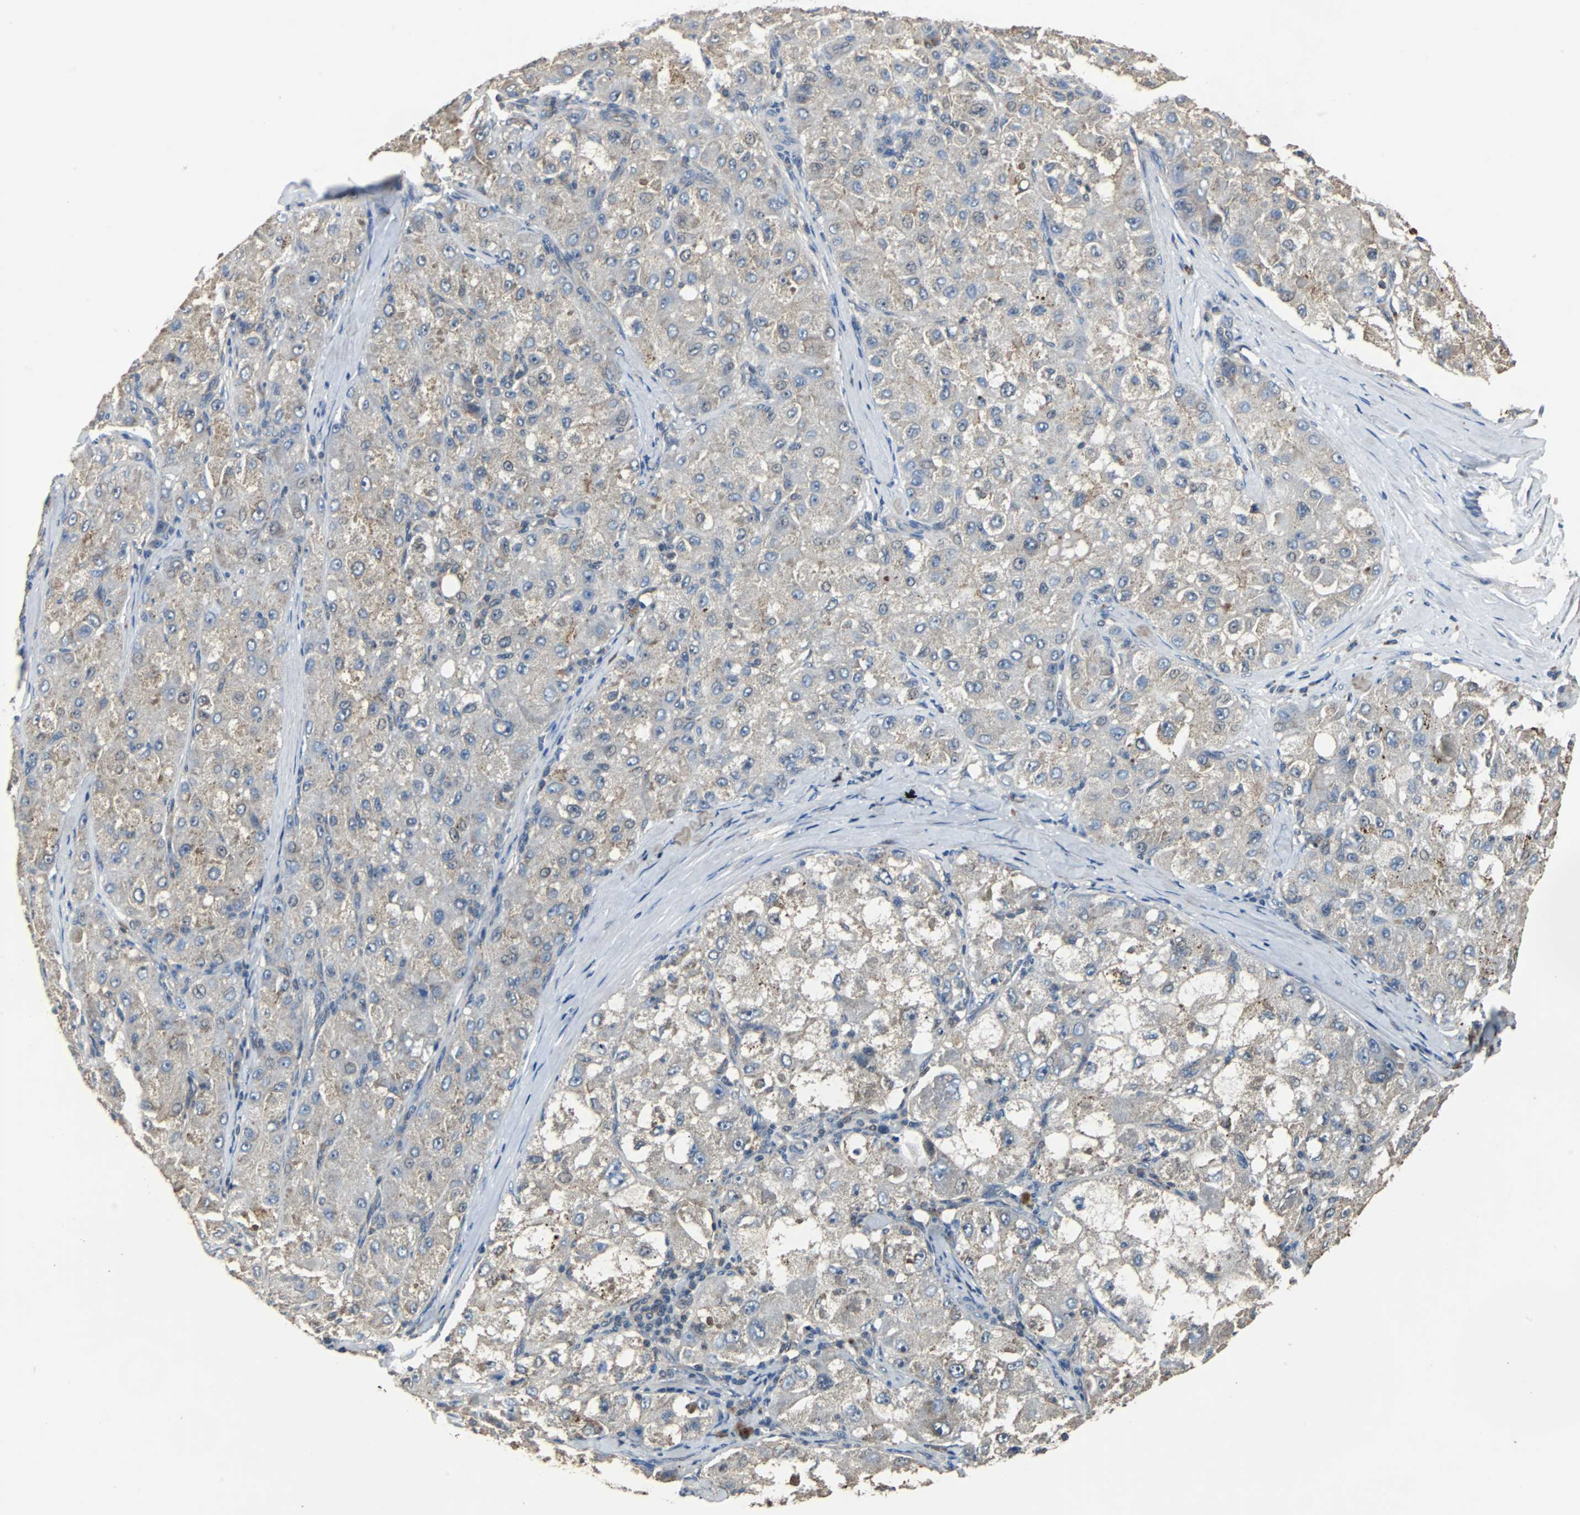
{"staining": {"intensity": "negative", "quantity": "none", "location": "none"}, "tissue": "liver cancer", "cell_type": "Tumor cells", "image_type": "cancer", "snomed": [{"axis": "morphology", "description": "Carcinoma, Hepatocellular, NOS"}, {"axis": "topography", "description": "Liver"}], "caption": "Immunohistochemical staining of liver hepatocellular carcinoma exhibits no significant expression in tumor cells.", "gene": "VBP1", "patient": {"sex": "male", "age": 80}}